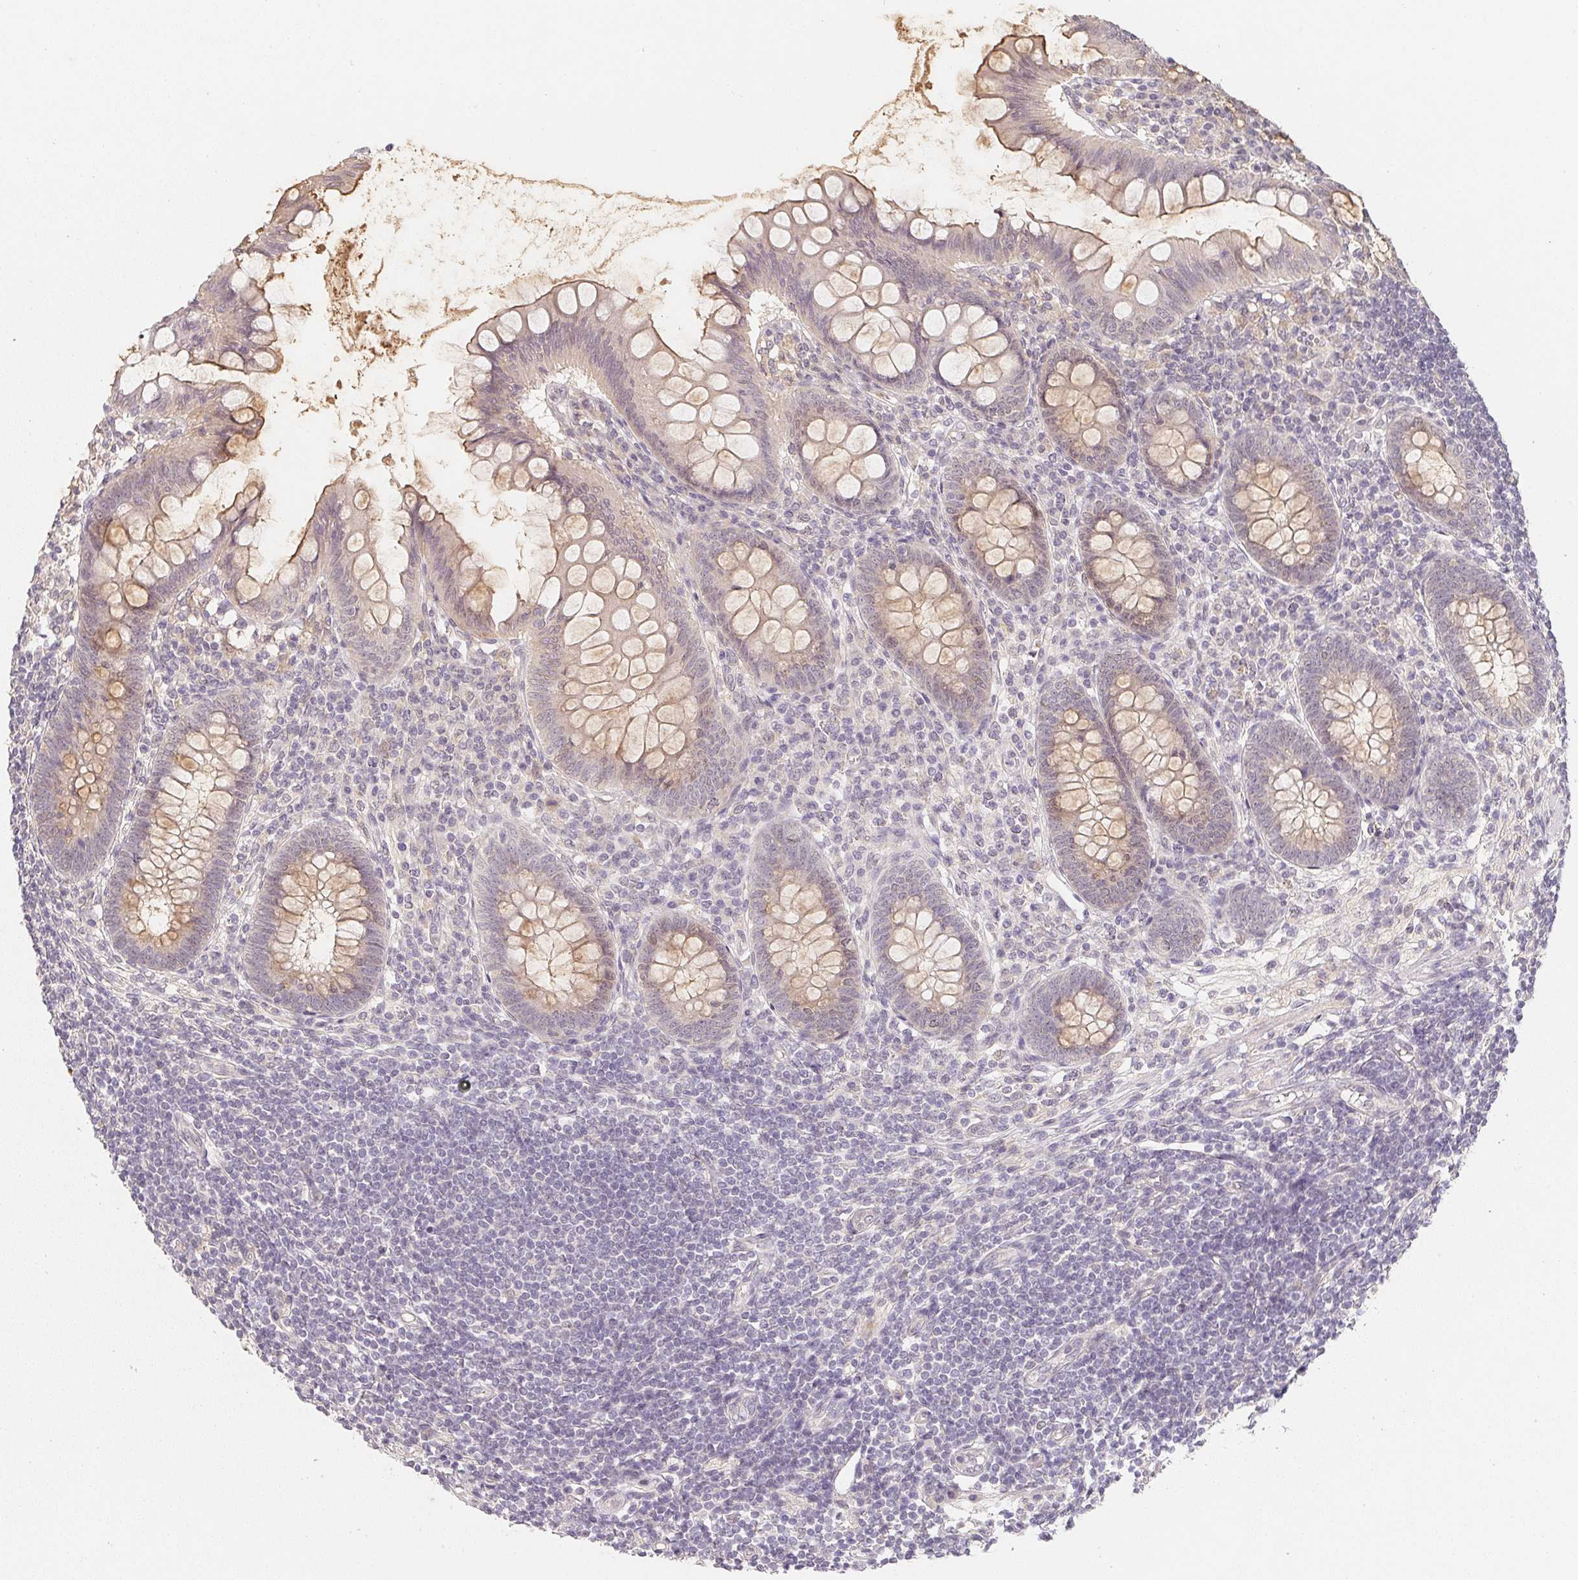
{"staining": {"intensity": "weak", "quantity": "25%-75%", "location": "cytoplasmic/membranous"}, "tissue": "appendix", "cell_type": "Glandular cells", "image_type": "normal", "snomed": [{"axis": "morphology", "description": "Normal tissue, NOS"}, {"axis": "topography", "description": "Appendix"}], "caption": "High-magnification brightfield microscopy of unremarkable appendix stained with DAB (3,3'-diaminobenzidine) (brown) and counterstained with hematoxylin (blue). glandular cells exhibit weak cytoplasmic/membranous staining is present in about25%-75% of cells.", "gene": "SOAT1", "patient": {"sex": "female", "age": 57}}